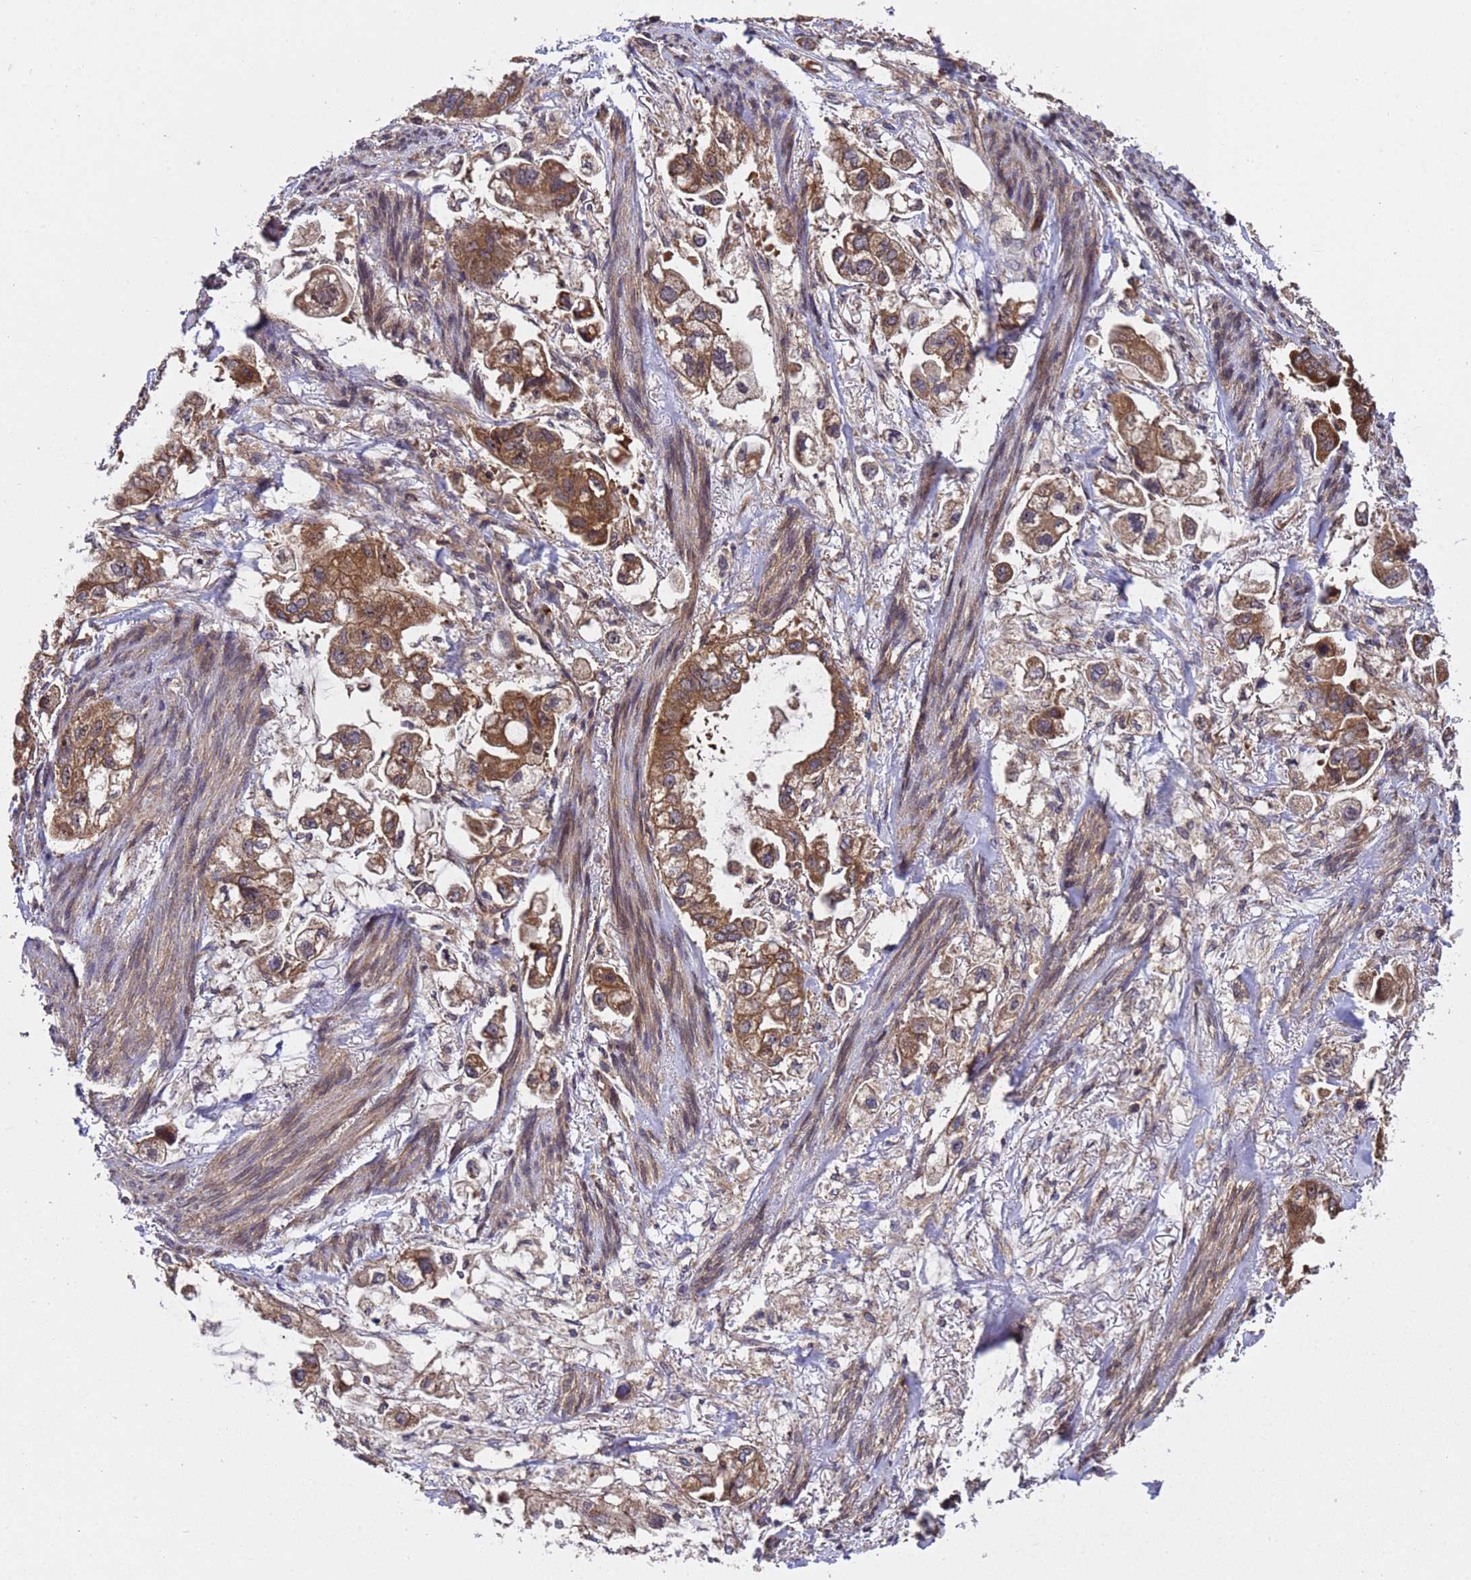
{"staining": {"intensity": "moderate", "quantity": ">75%", "location": "cytoplasmic/membranous"}, "tissue": "stomach cancer", "cell_type": "Tumor cells", "image_type": "cancer", "snomed": [{"axis": "morphology", "description": "Adenocarcinoma, NOS"}, {"axis": "topography", "description": "Stomach"}], "caption": "This image exhibits immunohistochemistry (IHC) staining of human stomach adenocarcinoma, with medium moderate cytoplasmic/membranous positivity in about >75% of tumor cells.", "gene": "TSR3", "patient": {"sex": "male", "age": 62}}